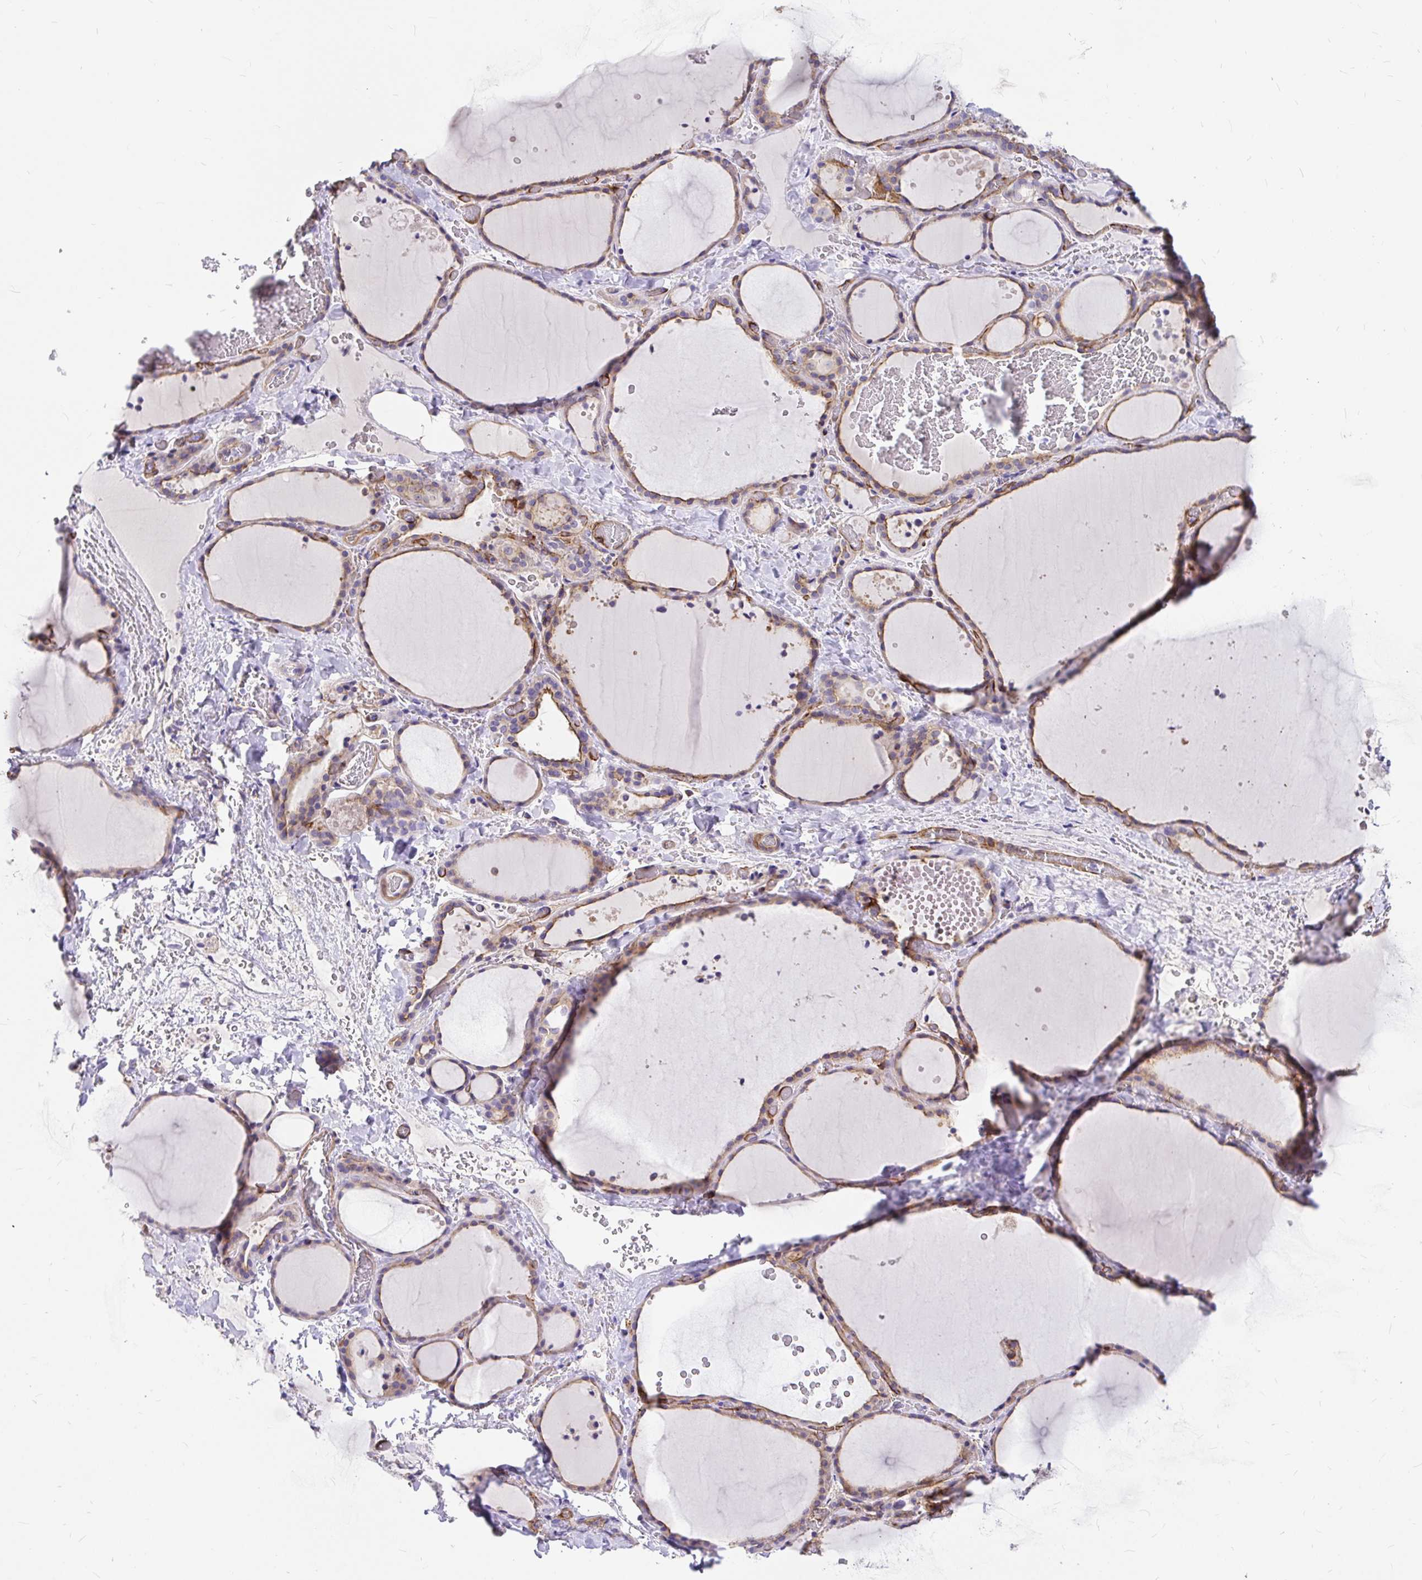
{"staining": {"intensity": "weak", "quantity": "25%-75%", "location": "cytoplasmic/membranous"}, "tissue": "thyroid gland", "cell_type": "Glandular cells", "image_type": "normal", "snomed": [{"axis": "morphology", "description": "Normal tissue, NOS"}, {"axis": "topography", "description": "Thyroid gland"}], "caption": "DAB (3,3'-diaminobenzidine) immunohistochemical staining of benign human thyroid gland displays weak cytoplasmic/membranous protein positivity in approximately 25%-75% of glandular cells. (IHC, brightfield microscopy, high magnification).", "gene": "MYO1B", "patient": {"sex": "female", "age": 36}}